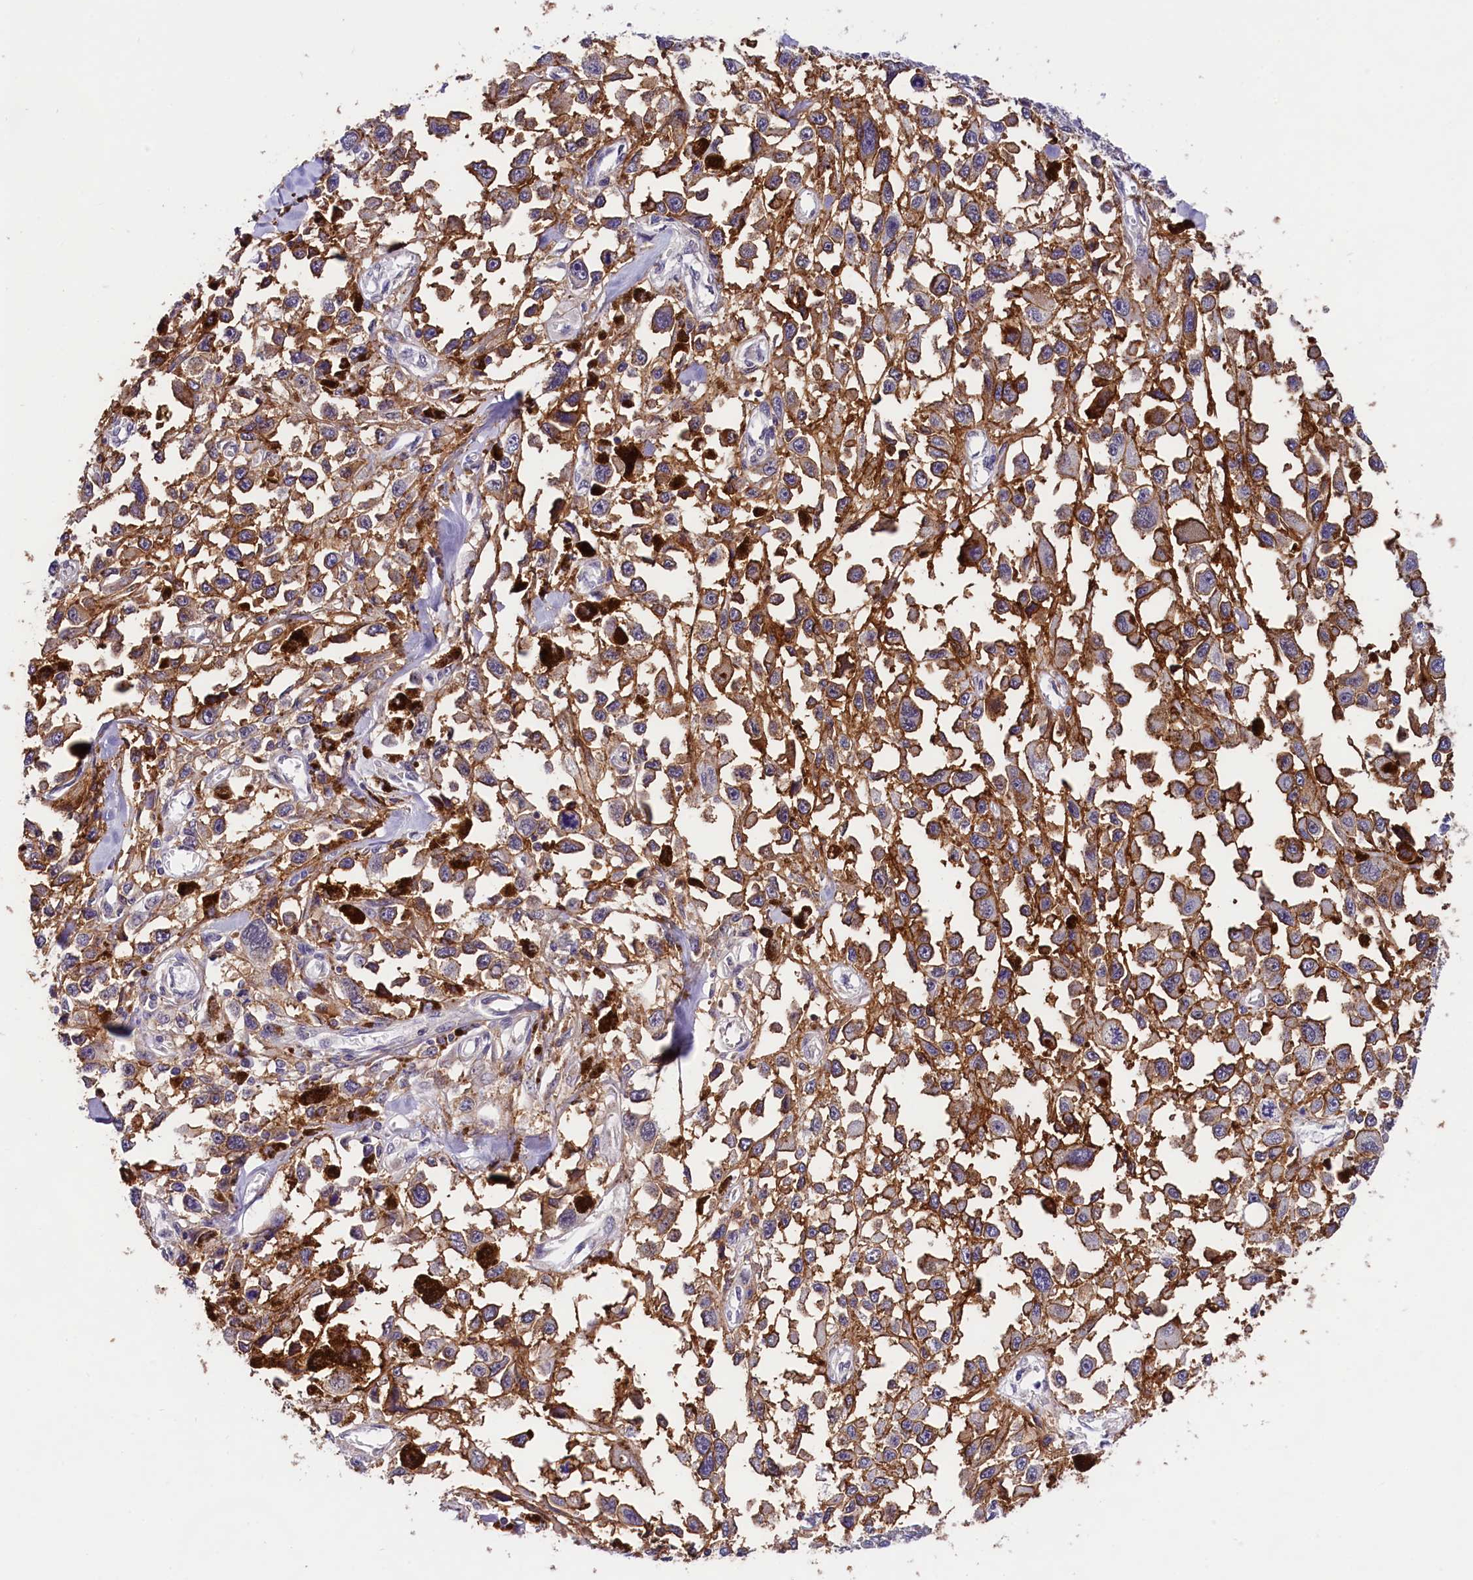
{"staining": {"intensity": "moderate", "quantity": ">75%", "location": "cytoplasmic/membranous"}, "tissue": "melanoma", "cell_type": "Tumor cells", "image_type": "cancer", "snomed": [{"axis": "morphology", "description": "Malignant melanoma, Metastatic site"}, {"axis": "topography", "description": "Lymph node"}], "caption": "Protein analysis of malignant melanoma (metastatic site) tissue exhibits moderate cytoplasmic/membranous expression in about >75% of tumor cells. (brown staining indicates protein expression, while blue staining denotes nuclei).", "gene": "OAS3", "patient": {"sex": "male", "age": 59}}